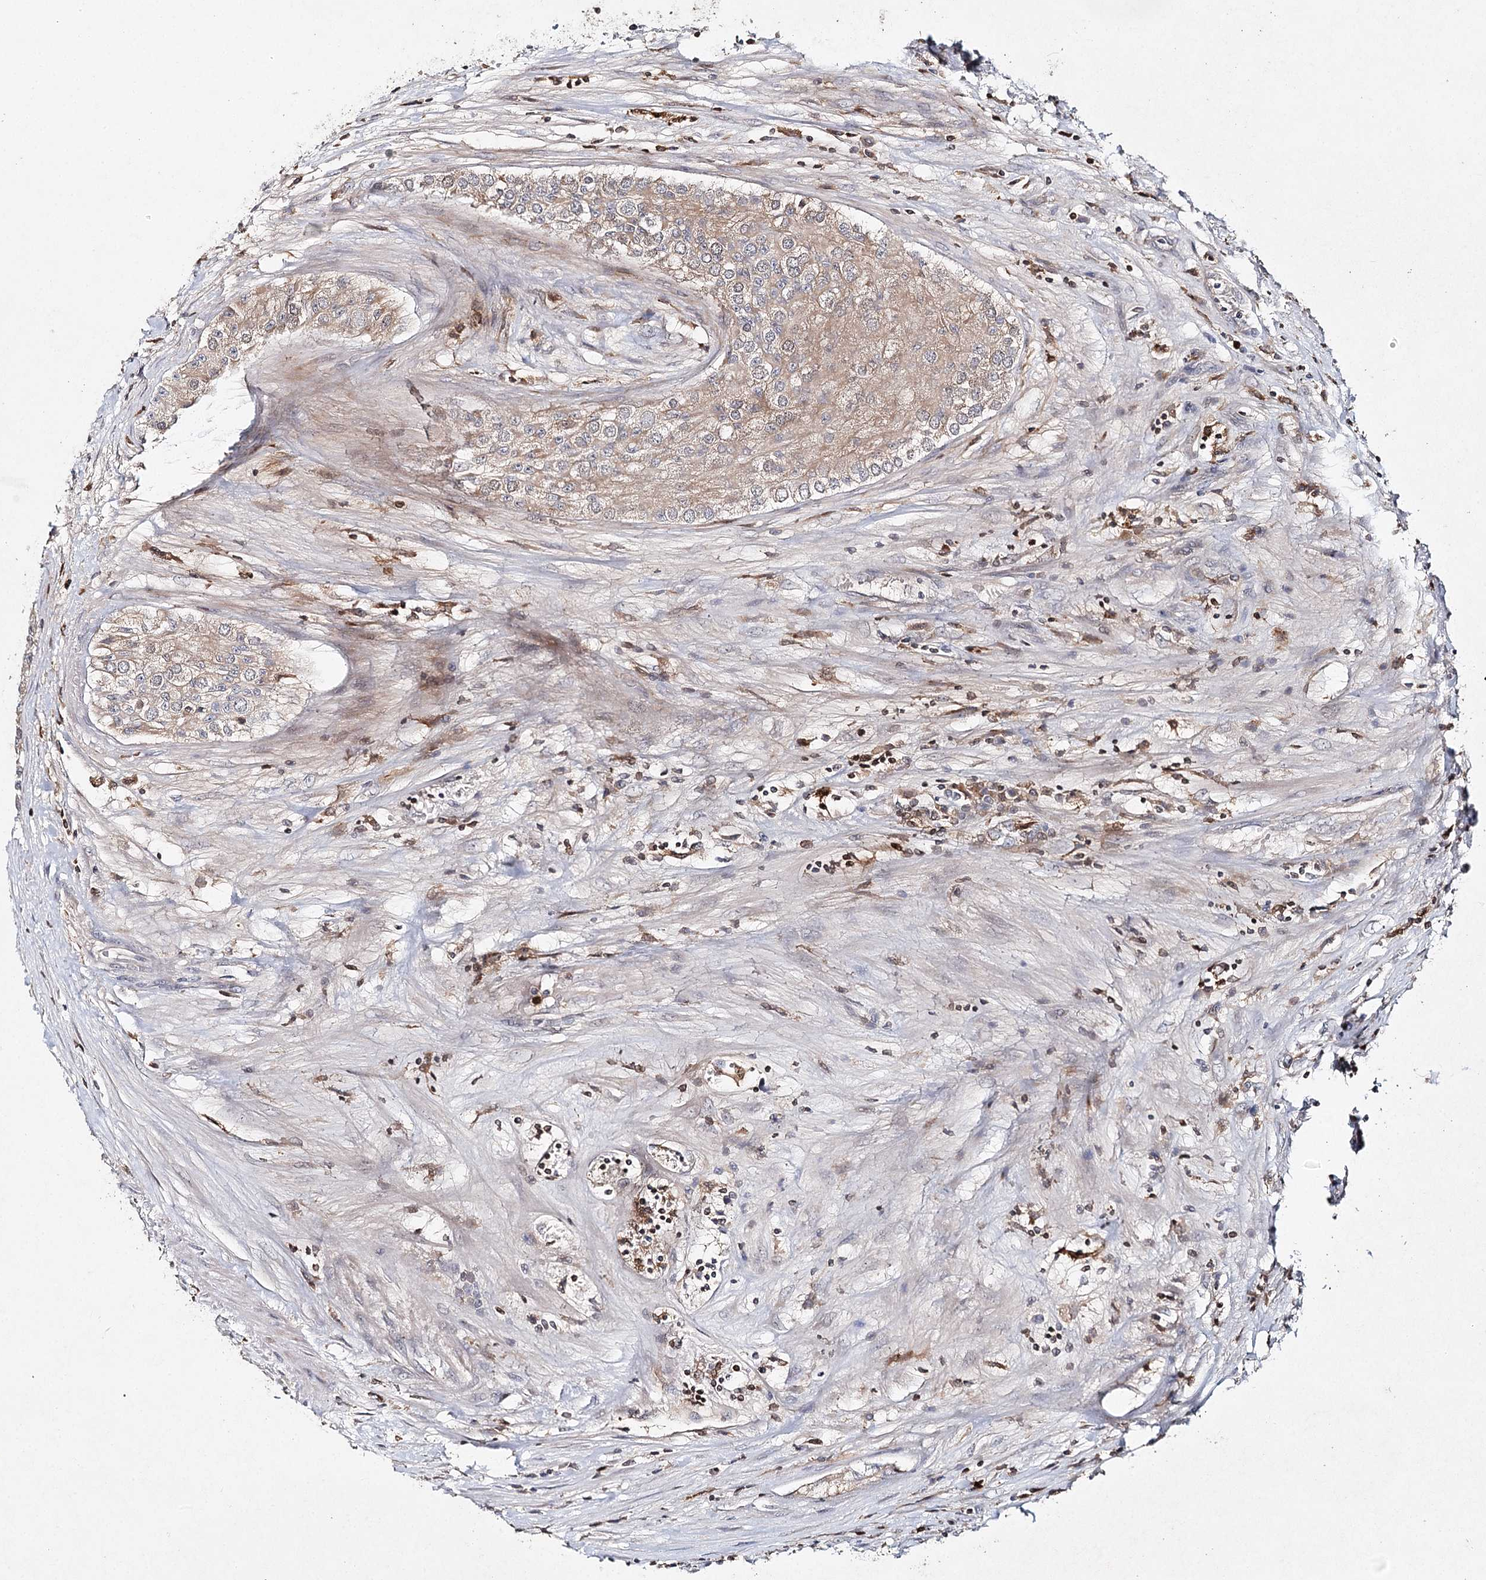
{"staining": {"intensity": "weak", "quantity": ">75%", "location": "cytoplasmic/membranous"}, "tissue": "testis cancer", "cell_type": "Tumor cells", "image_type": "cancer", "snomed": [{"axis": "morphology", "description": "Carcinoma, Embryonal, NOS"}, {"axis": "topography", "description": "Testis"}], "caption": "Protein expression analysis of human testis cancer (embryonal carcinoma) reveals weak cytoplasmic/membranous staining in about >75% of tumor cells.", "gene": "SLC41A2", "patient": {"sex": "male", "age": 25}}